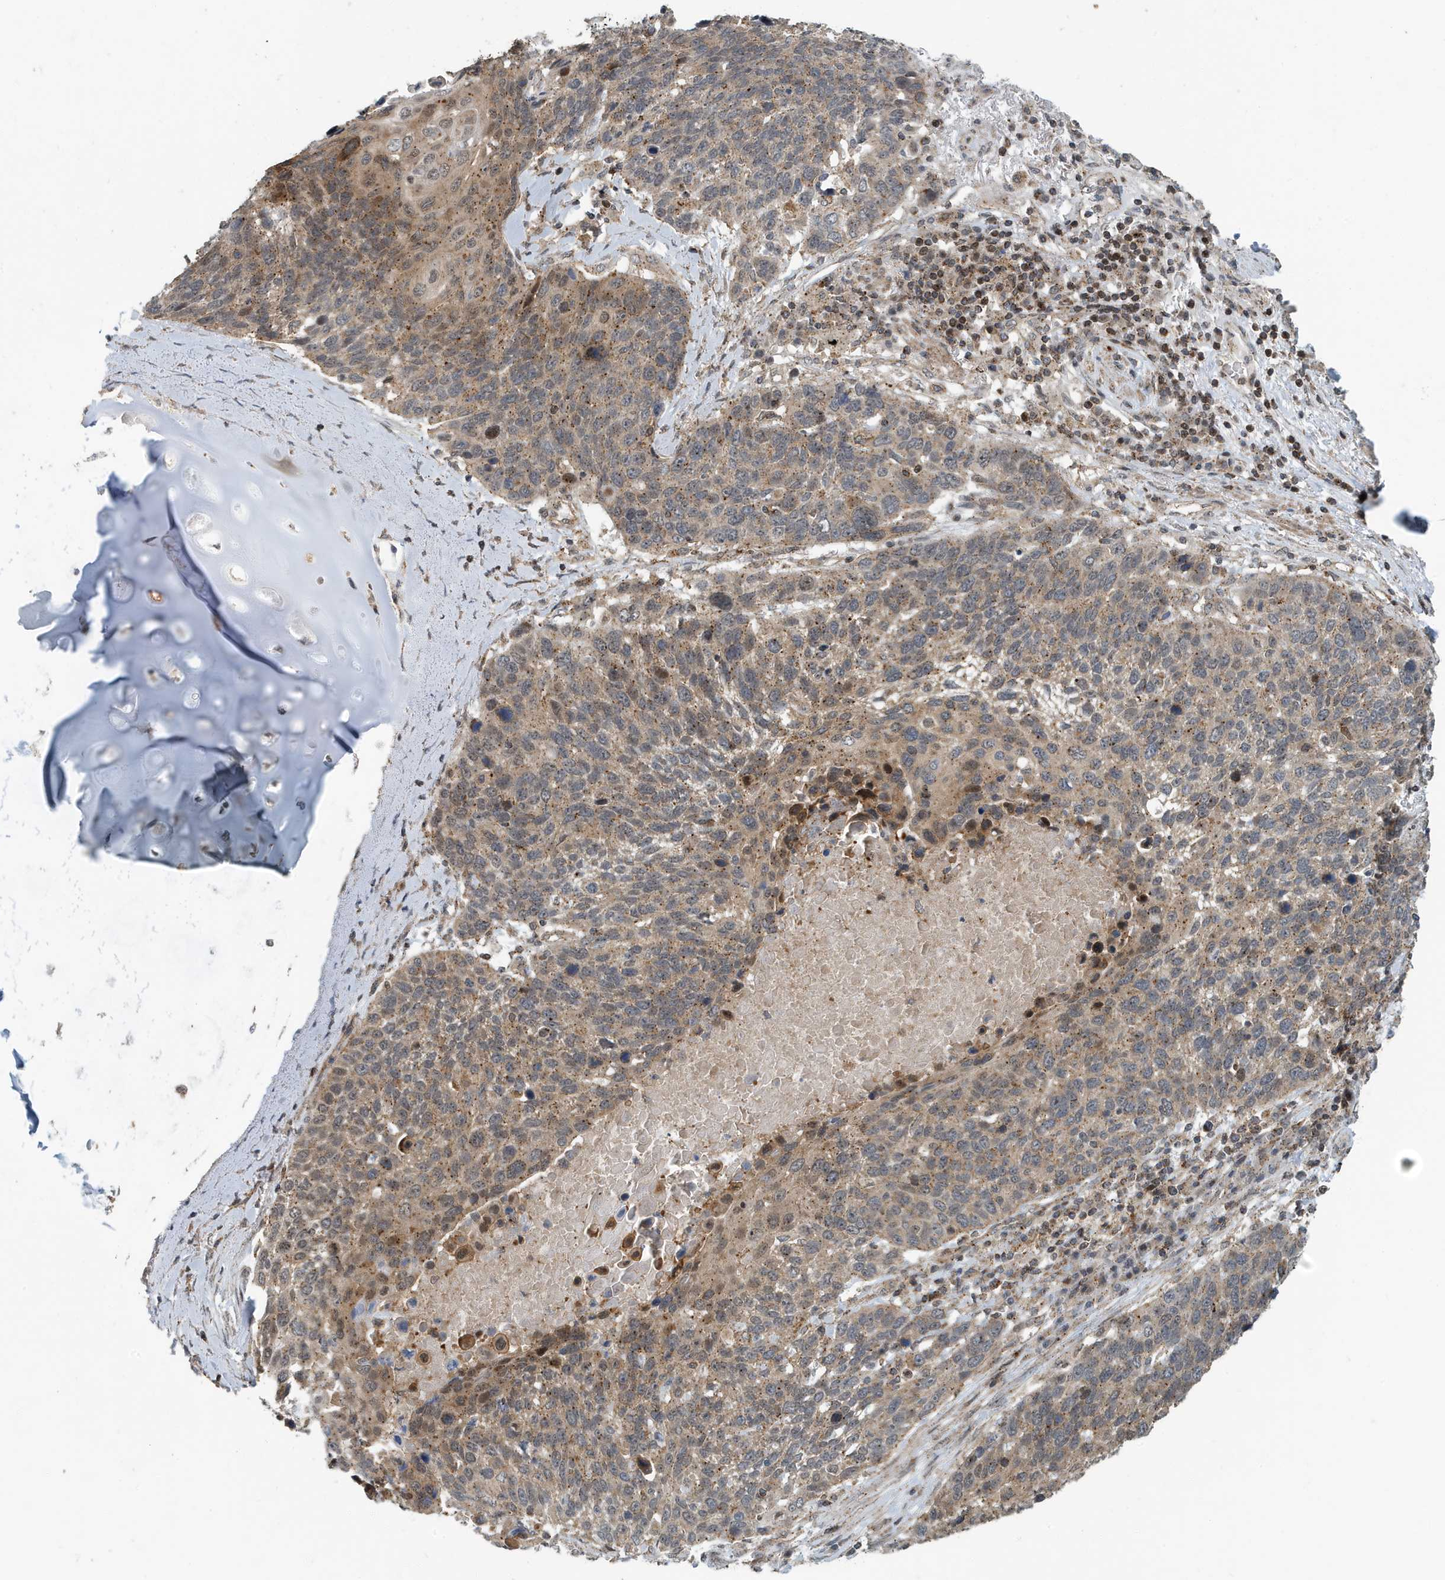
{"staining": {"intensity": "weak", "quantity": ">75%", "location": "cytoplasmic/membranous"}, "tissue": "lung cancer", "cell_type": "Tumor cells", "image_type": "cancer", "snomed": [{"axis": "morphology", "description": "Squamous cell carcinoma, NOS"}, {"axis": "topography", "description": "Lung"}], "caption": "The micrograph demonstrates a brown stain indicating the presence of a protein in the cytoplasmic/membranous of tumor cells in lung cancer (squamous cell carcinoma). (IHC, brightfield microscopy, high magnification).", "gene": "KIF15", "patient": {"sex": "male", "age": 66}}